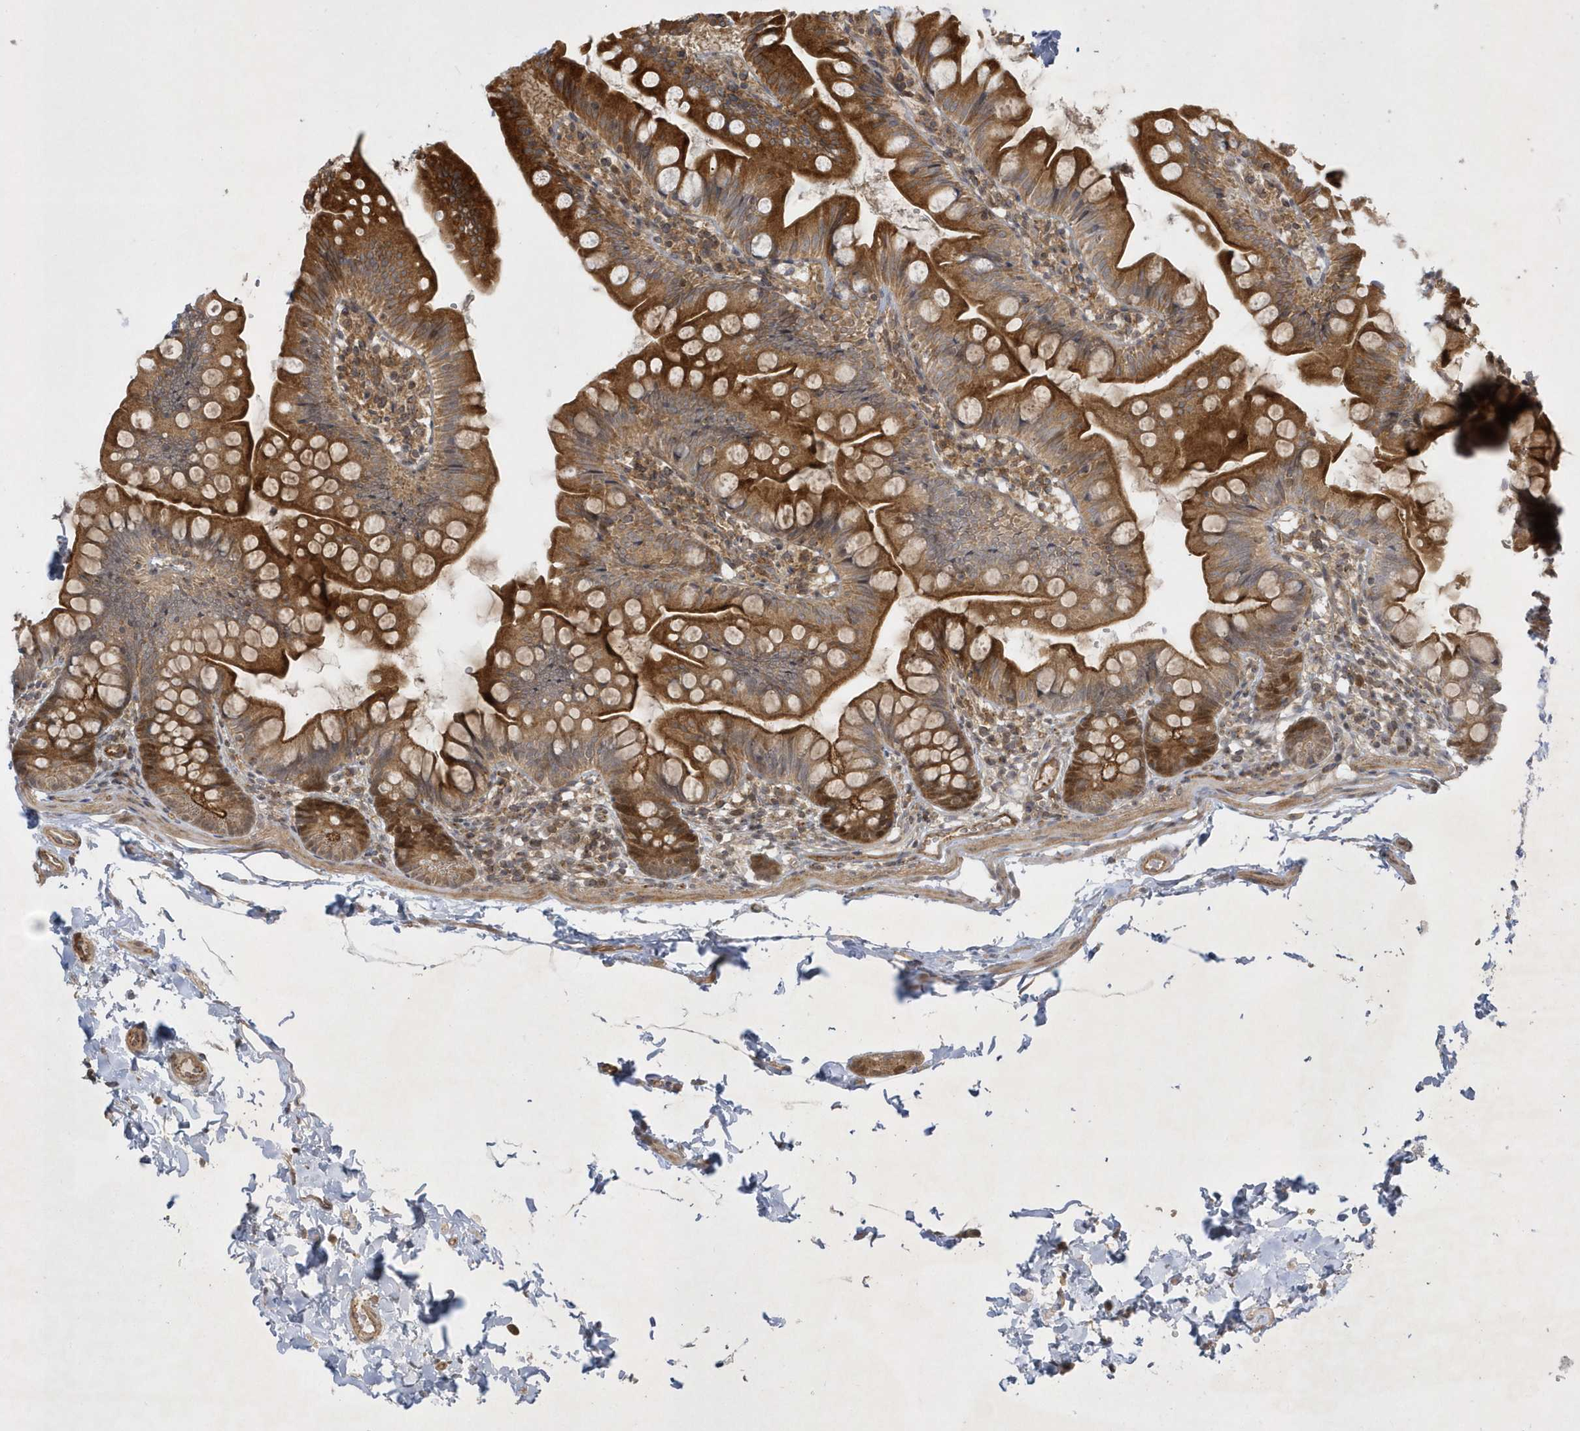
{"staining": {"intensity": "strong", "quantity": ">75%", "location": "cytoplasmic/membranous"}, "tissue": "small intestine", "cell_type": "Glandular cells", "image_type": "normal", "snomed": [{"axis": "morphology", "description": "Normal tissue, NOS"}, {"axis": "topography", "description": "Small intestine"}], "caption": "High-power microscopy captured an IHC histopathology image of benign small intestine, revealing strong cytoplasmic/membranous staining in about >75% of glandular cells. Ihc stains the protein of interest in brown and the nuclei are stained blue.", "gene": "NAF1", "patient": {"sex": "male", "age": 7}}